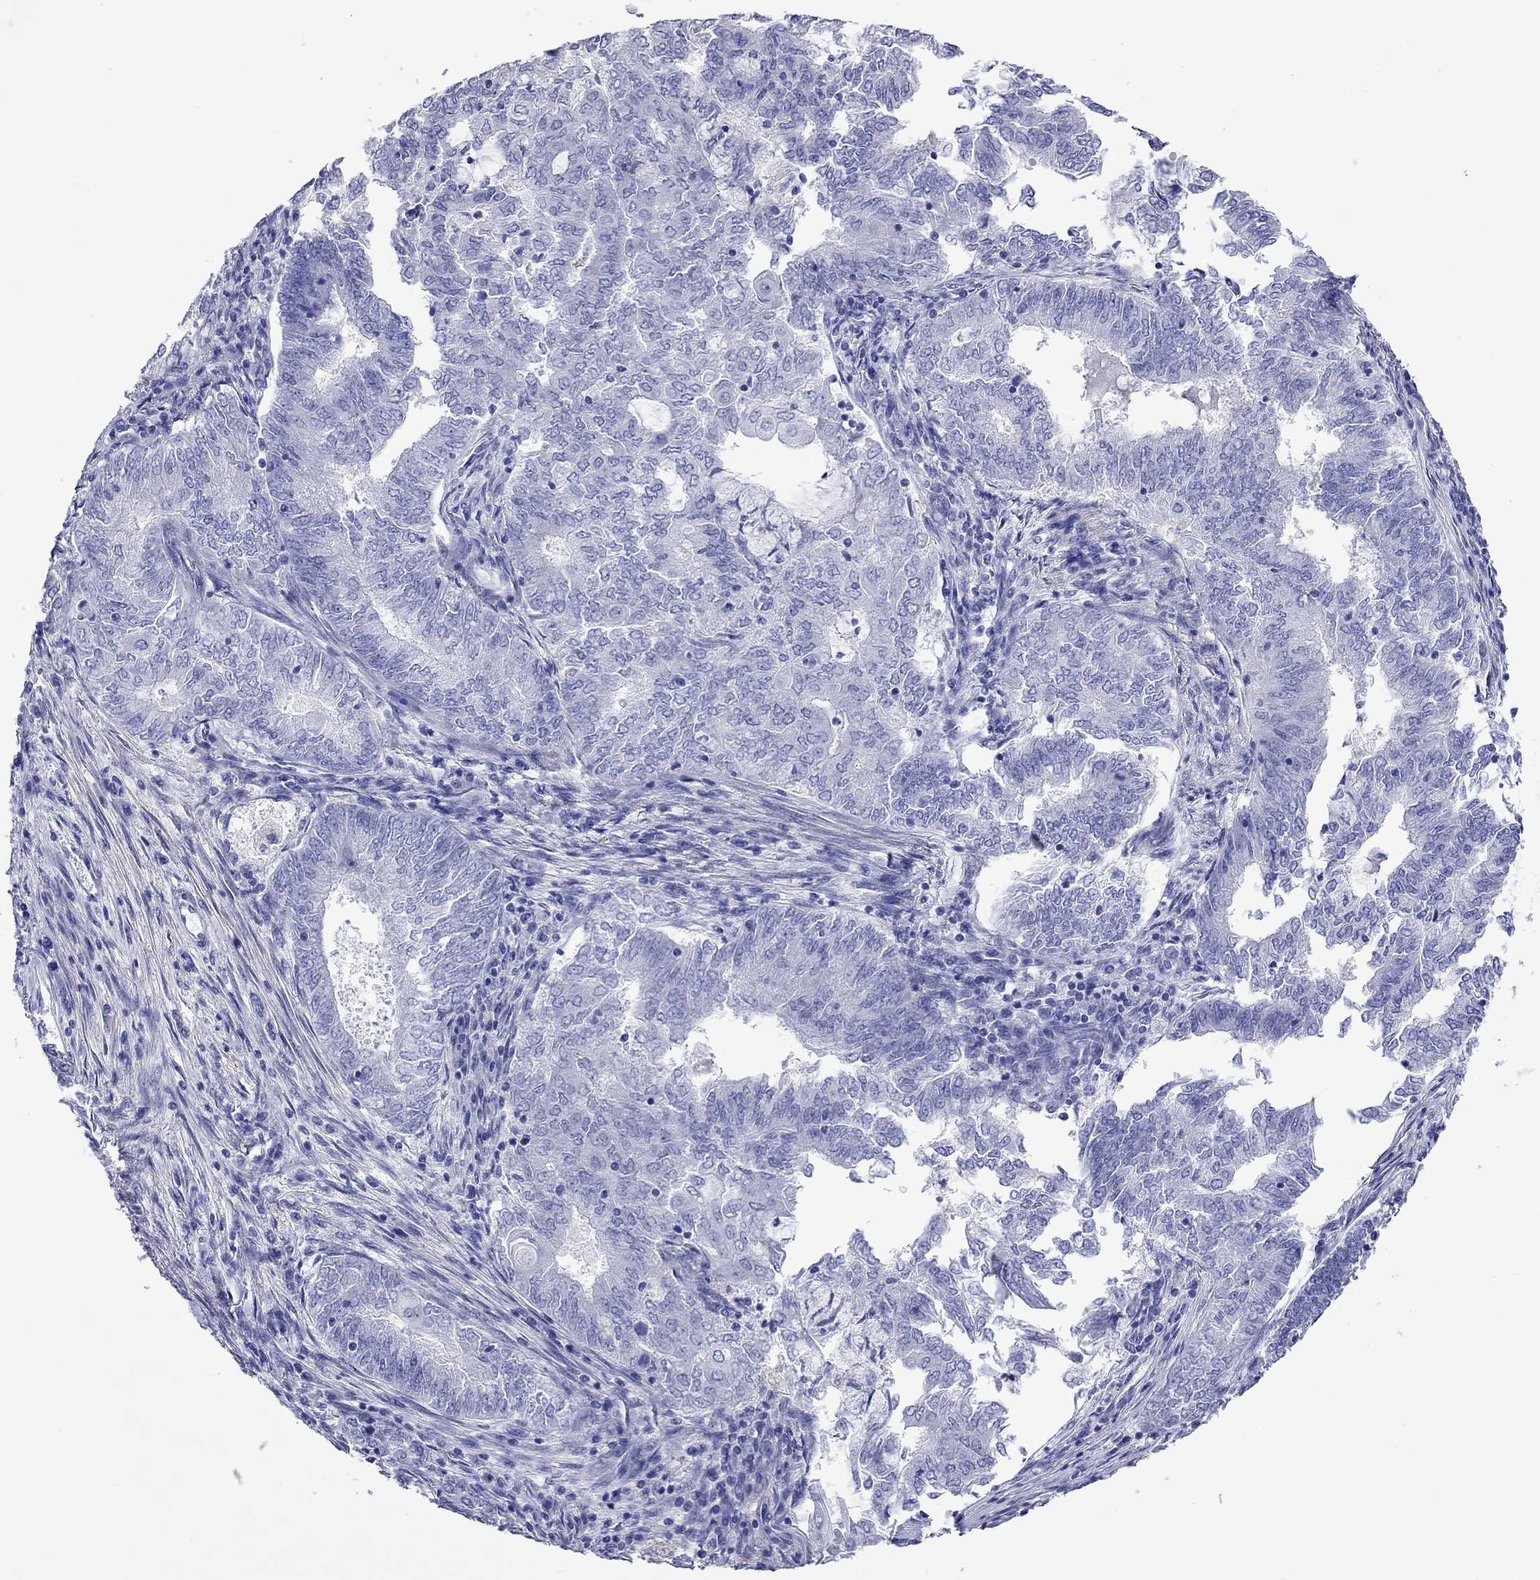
{"staining": {"intensity": "negative", "quantity": "none", "location": "none"}, "tissue": "endometrial cancer", "cell_type": "Tumor cells", "image_type": "cancer", "snomed": [{"axis": "morphology", "description": "Adenocarcinoma, NOS"}, {"axis": "topography", "description": "Endometrium"}], "caption": "Immunohistochemistry (IHC) micrograph of neoplastic tissue: human endometrial adenocarcinoma stained with DAB (3,3'-diaminobenzidine) reveals no significant protein expression in tumor cells. The staining is performed using DAB brown chromogen with nuclei counter-stained in using hematoxylin.", "gene": "KIAA2012", "patient": {"sex": "female", "age": 62}}